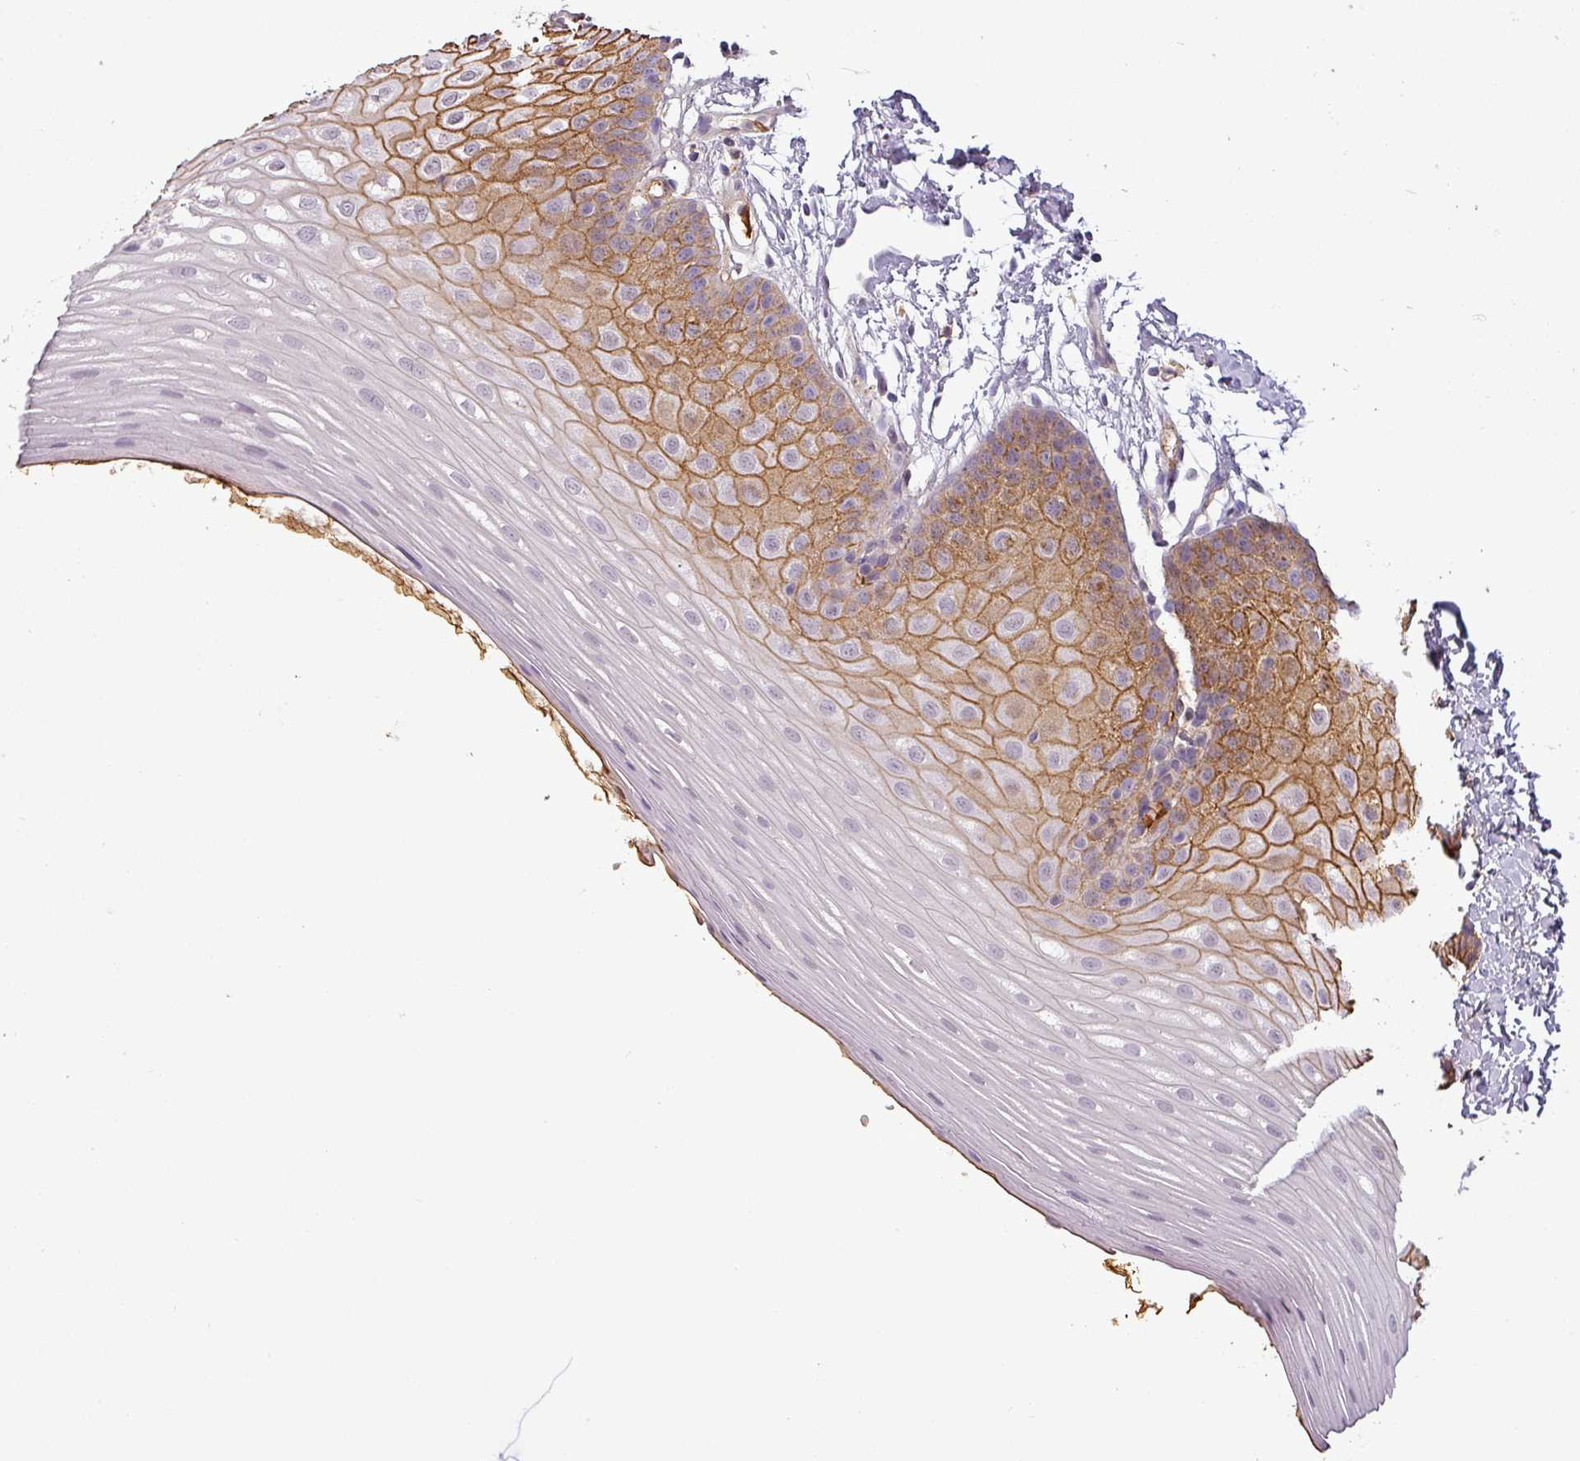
{"staining": {"intensity": "moderate", "quantity": "25%-75%", "location": "cytoplasmic/membranous"}, "tissue": "oral mucosa", "cell_type": "Squamous epithelial cells", "image_type": "normal", "snomed": [{"axis": "morphology", "description": "Normal tissue, NOS"}, {"axis": "topography", "description": "Oral tissue"}], "caption": "Squamous epithelial cells display moderate cytoplasmic/membranous positivity in about 25%-75% of cells in normal oral mucosa. (Stains: DAB in brown, nuclei in blue, Microscopy: brightfield microscopy at high magnification).", "gene": "APOC1", "patient": {"sex": "female", "age": 67}}